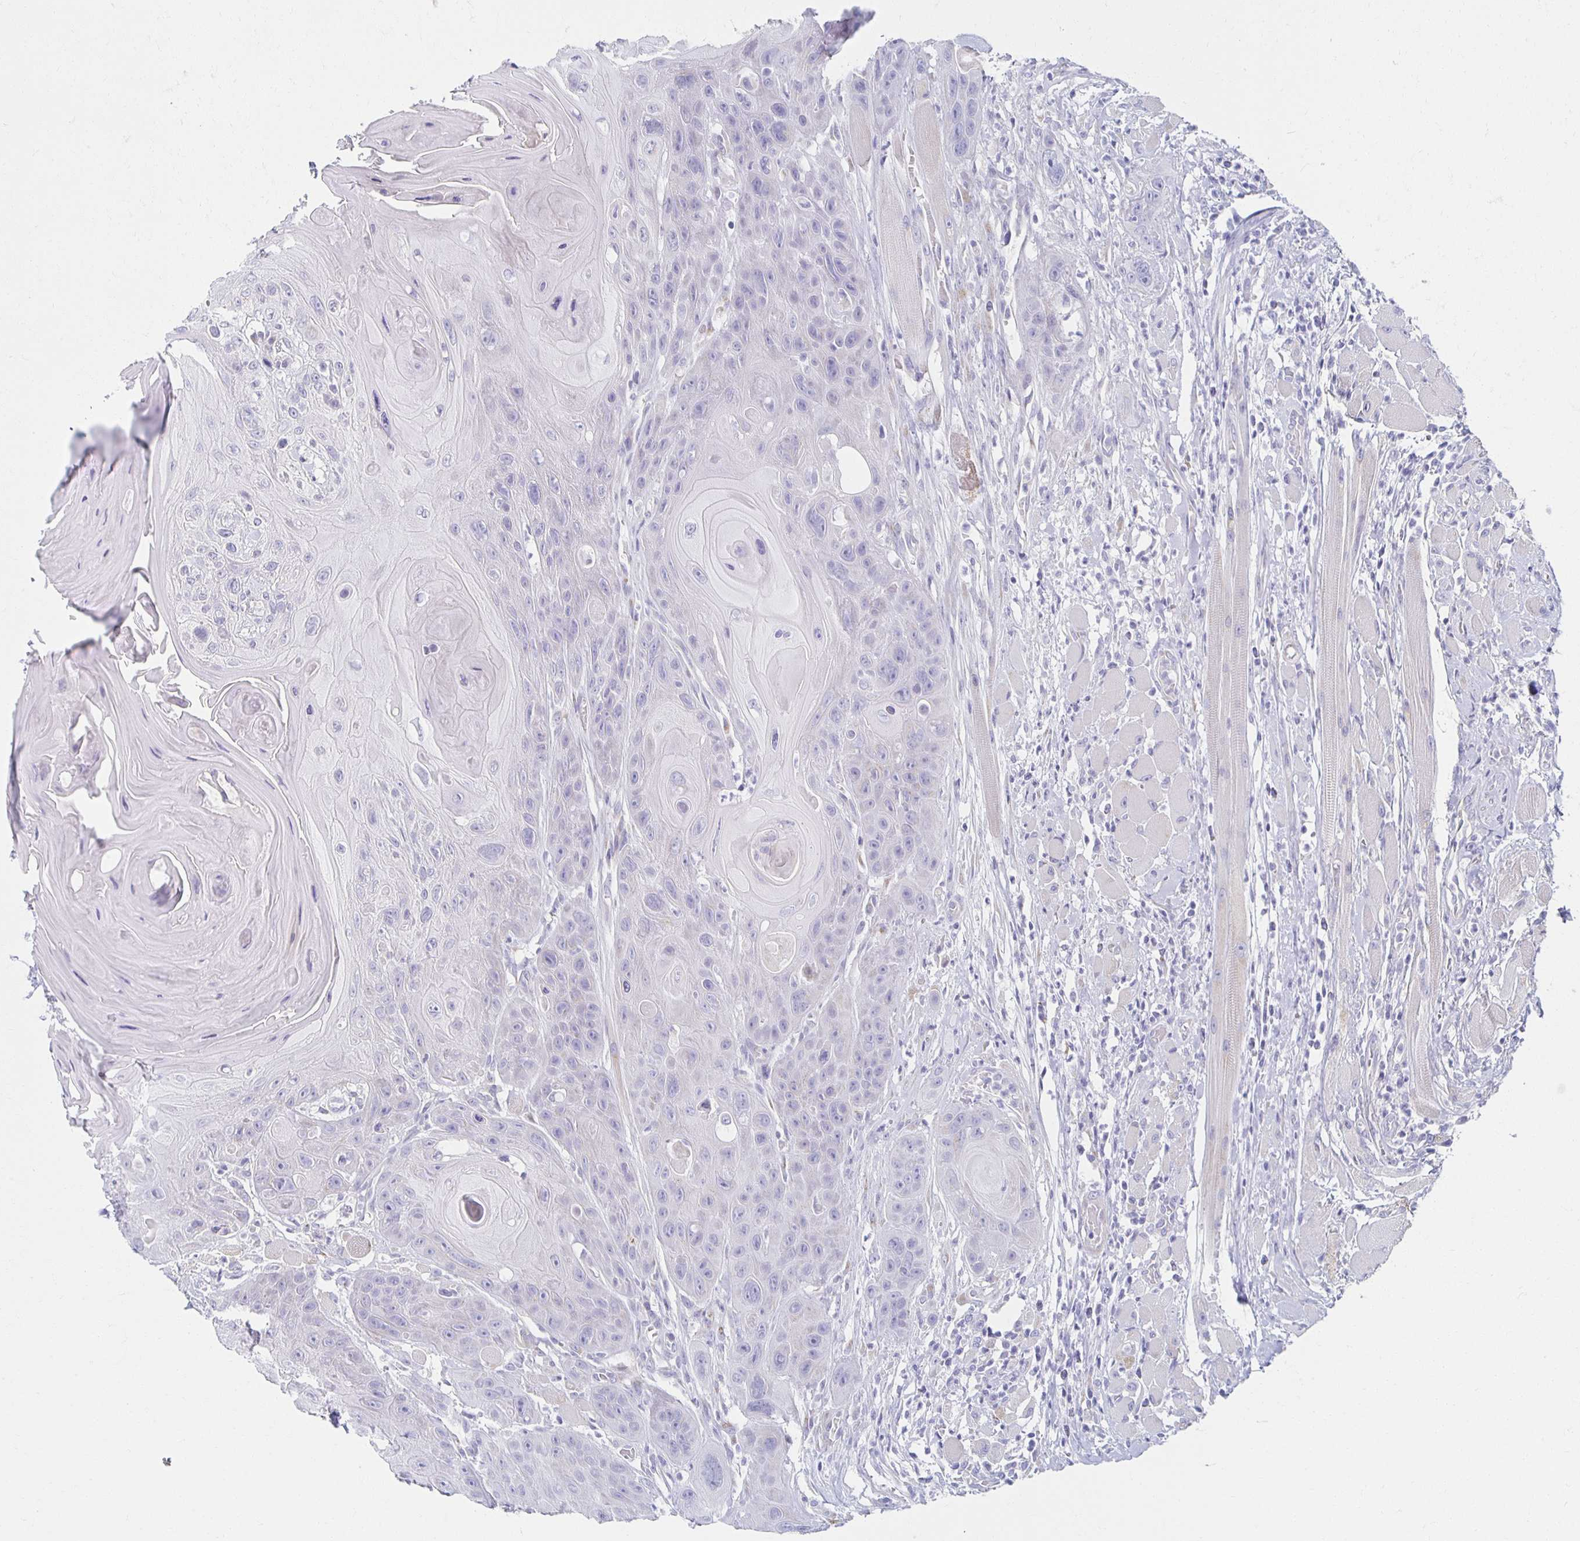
{"staining": {"intensity": "negative", "quantity": "none", "location": "none"}, "tissue": "head and neck cancer", "cell_type": "Tumor cells", "image_type": "cancer", "snomed": [{"axis": "morphology", "description": "Squamous cell carcinoma, NOS"}, {"axis": "topography", "description": "Head-Neck"}], "caption": "An image of human squamous cell carcinoma (head and neck) is negative for staining in tumor cells.", "gene": "TEX44", "patient": {"sex": "female", "age": 59}}